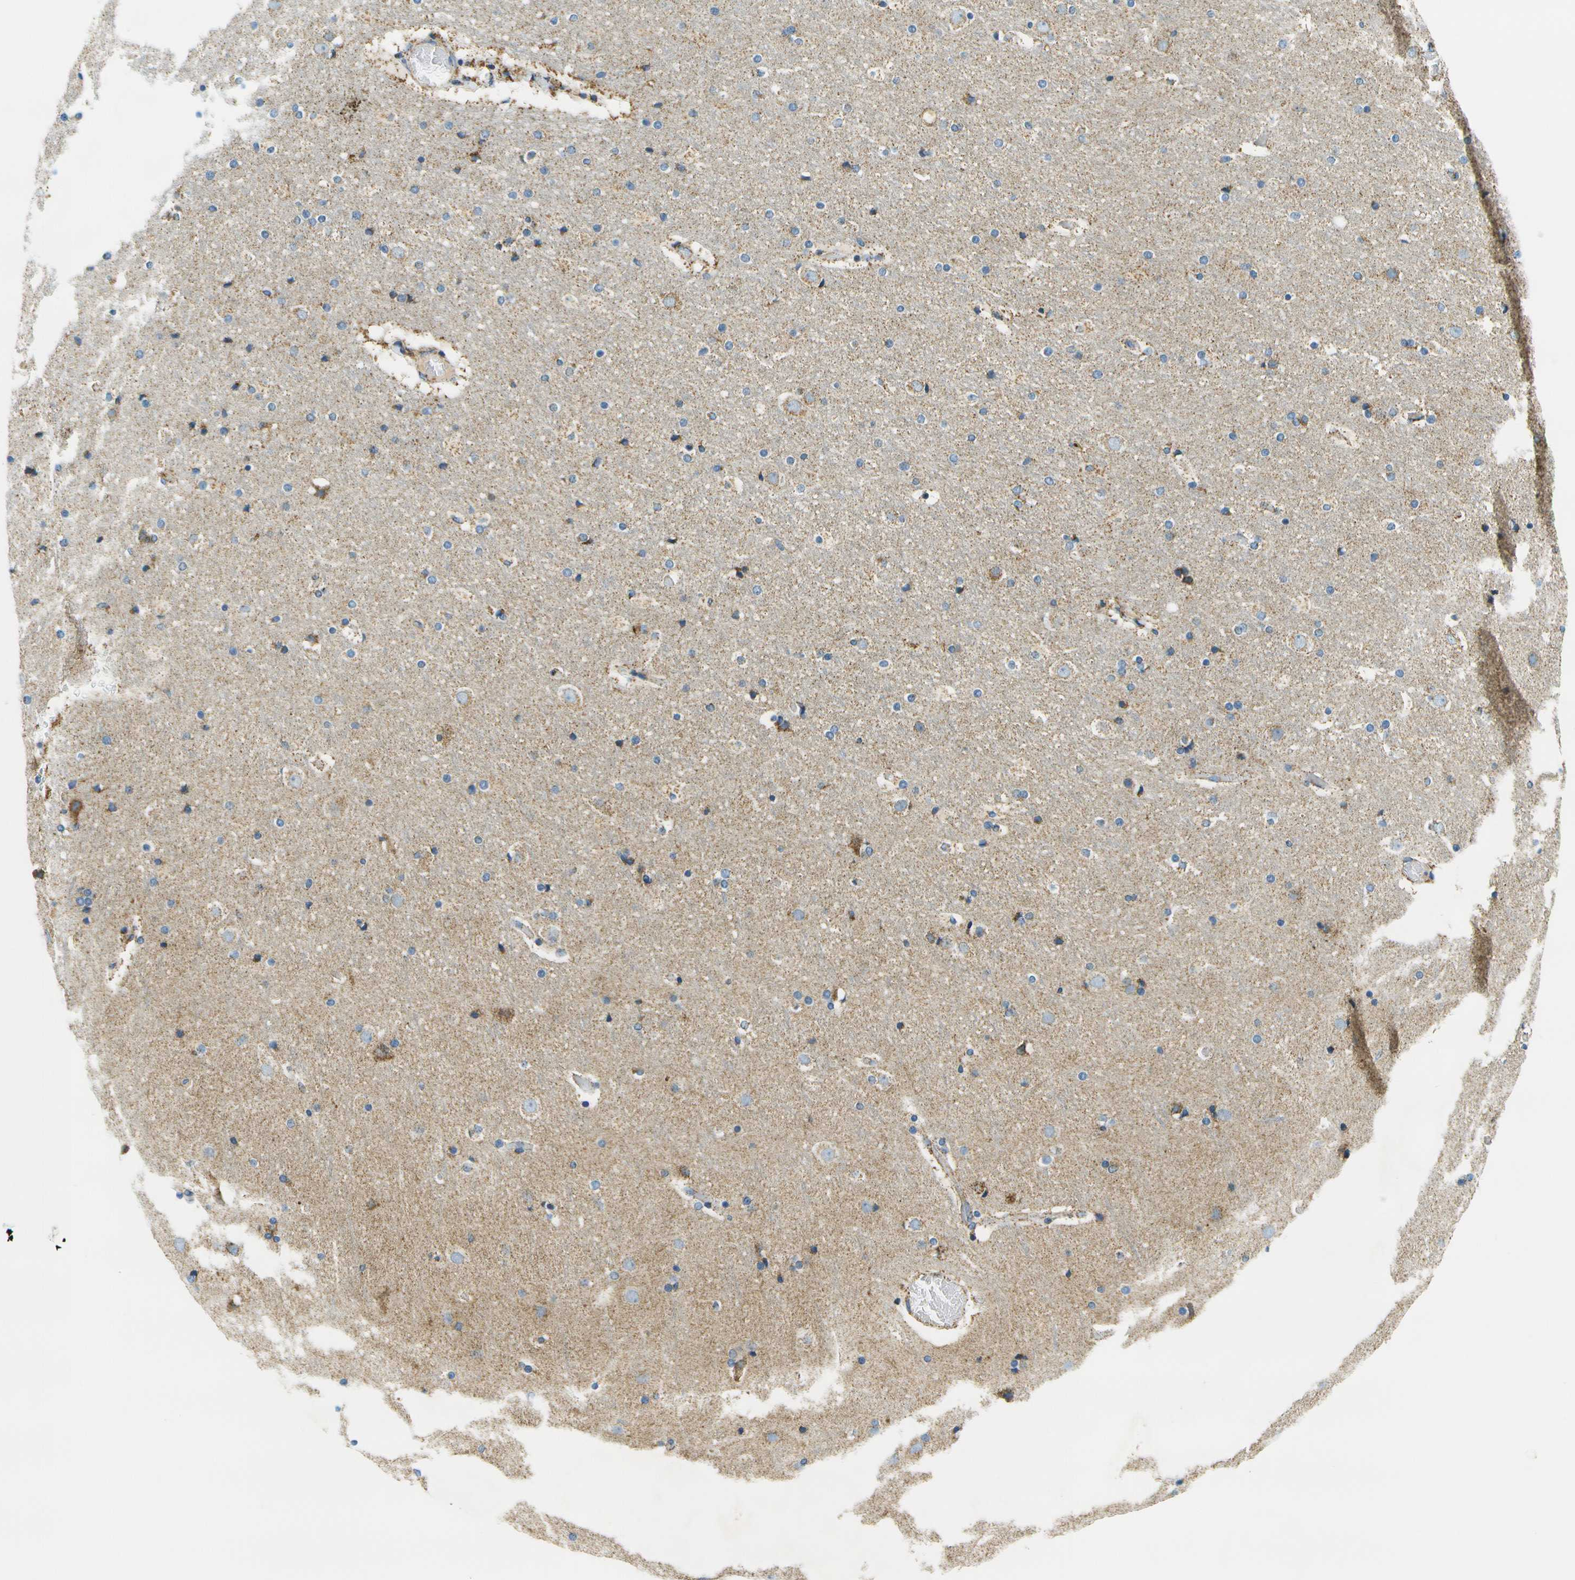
{"staining": {"intensity": "weak", "quantity": ">75%", "location": "cytoplasmic/membranous"}, "tissue": "cerebral cortex", "cell_type": "Endothelial cells", "image_type": "normal", "snomed": [{"axis": "morphology", "description": "Normal tissue, NOS"}, {"axis": "topography", "description": "Cerebral cortex"}], "caption": "Immunohistochemical staining of unremarkable human cerebral cortex exhibits >75% levels of weak cytoplasmic/membranous protein positivity in about >75% of endothelial cells.", "gene": "HLCS", "patient": {"sex": "male", "age": 57}}